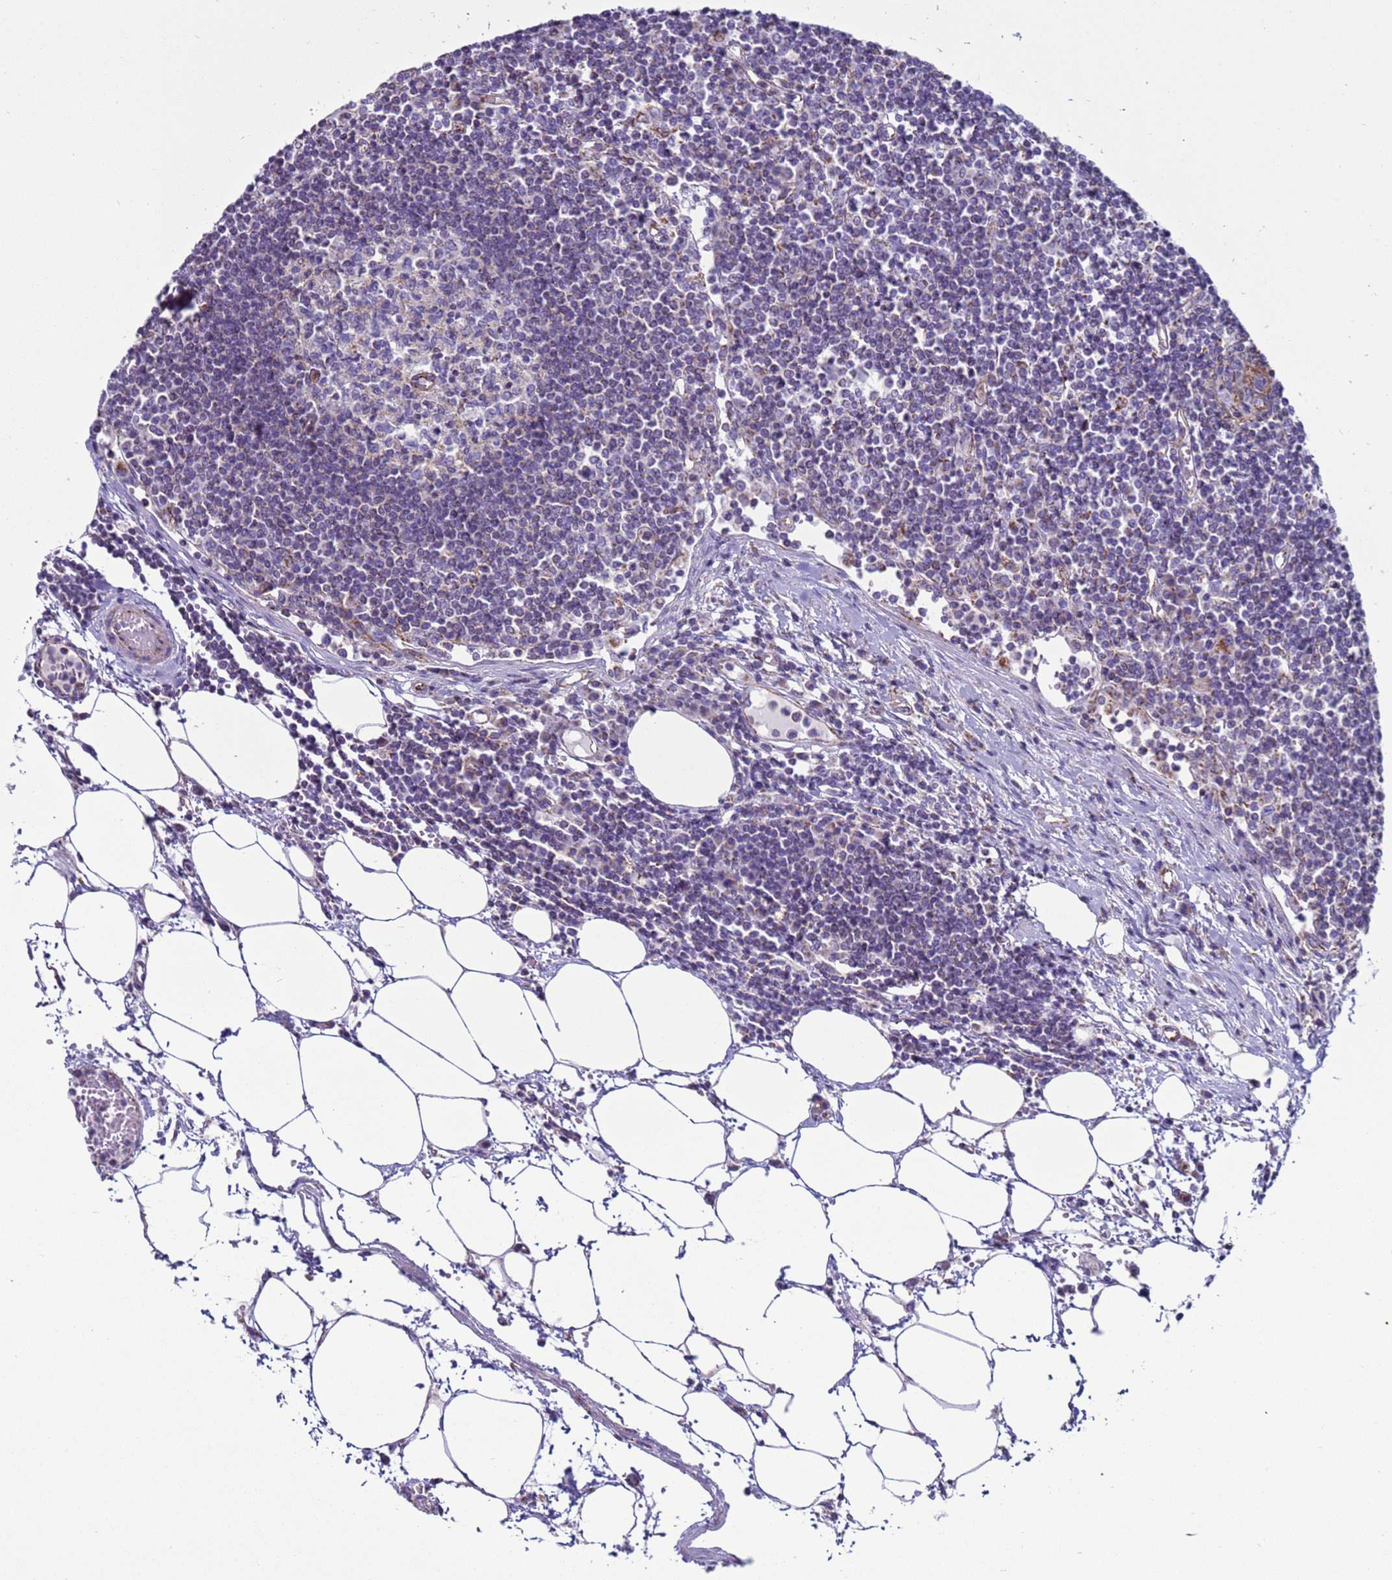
{"staining": {"intensity": "negative", "quantity": "none", "location": "none"}, "tissue": "lymph node", "cell_type": "Germinal center cells", "image_type": "normal", "snomed": [{"axis": "morphology", "description": "Adenocarcinoma, NOS"}, {"axis": "topography", "description": "Lymph node"}], "caption": "Micrograph shows no significant protein expression in germinal center cells of unremarkable lymph node.", "gene": "HPCAL1", "patient": {"sex": "female", "age": 62}}